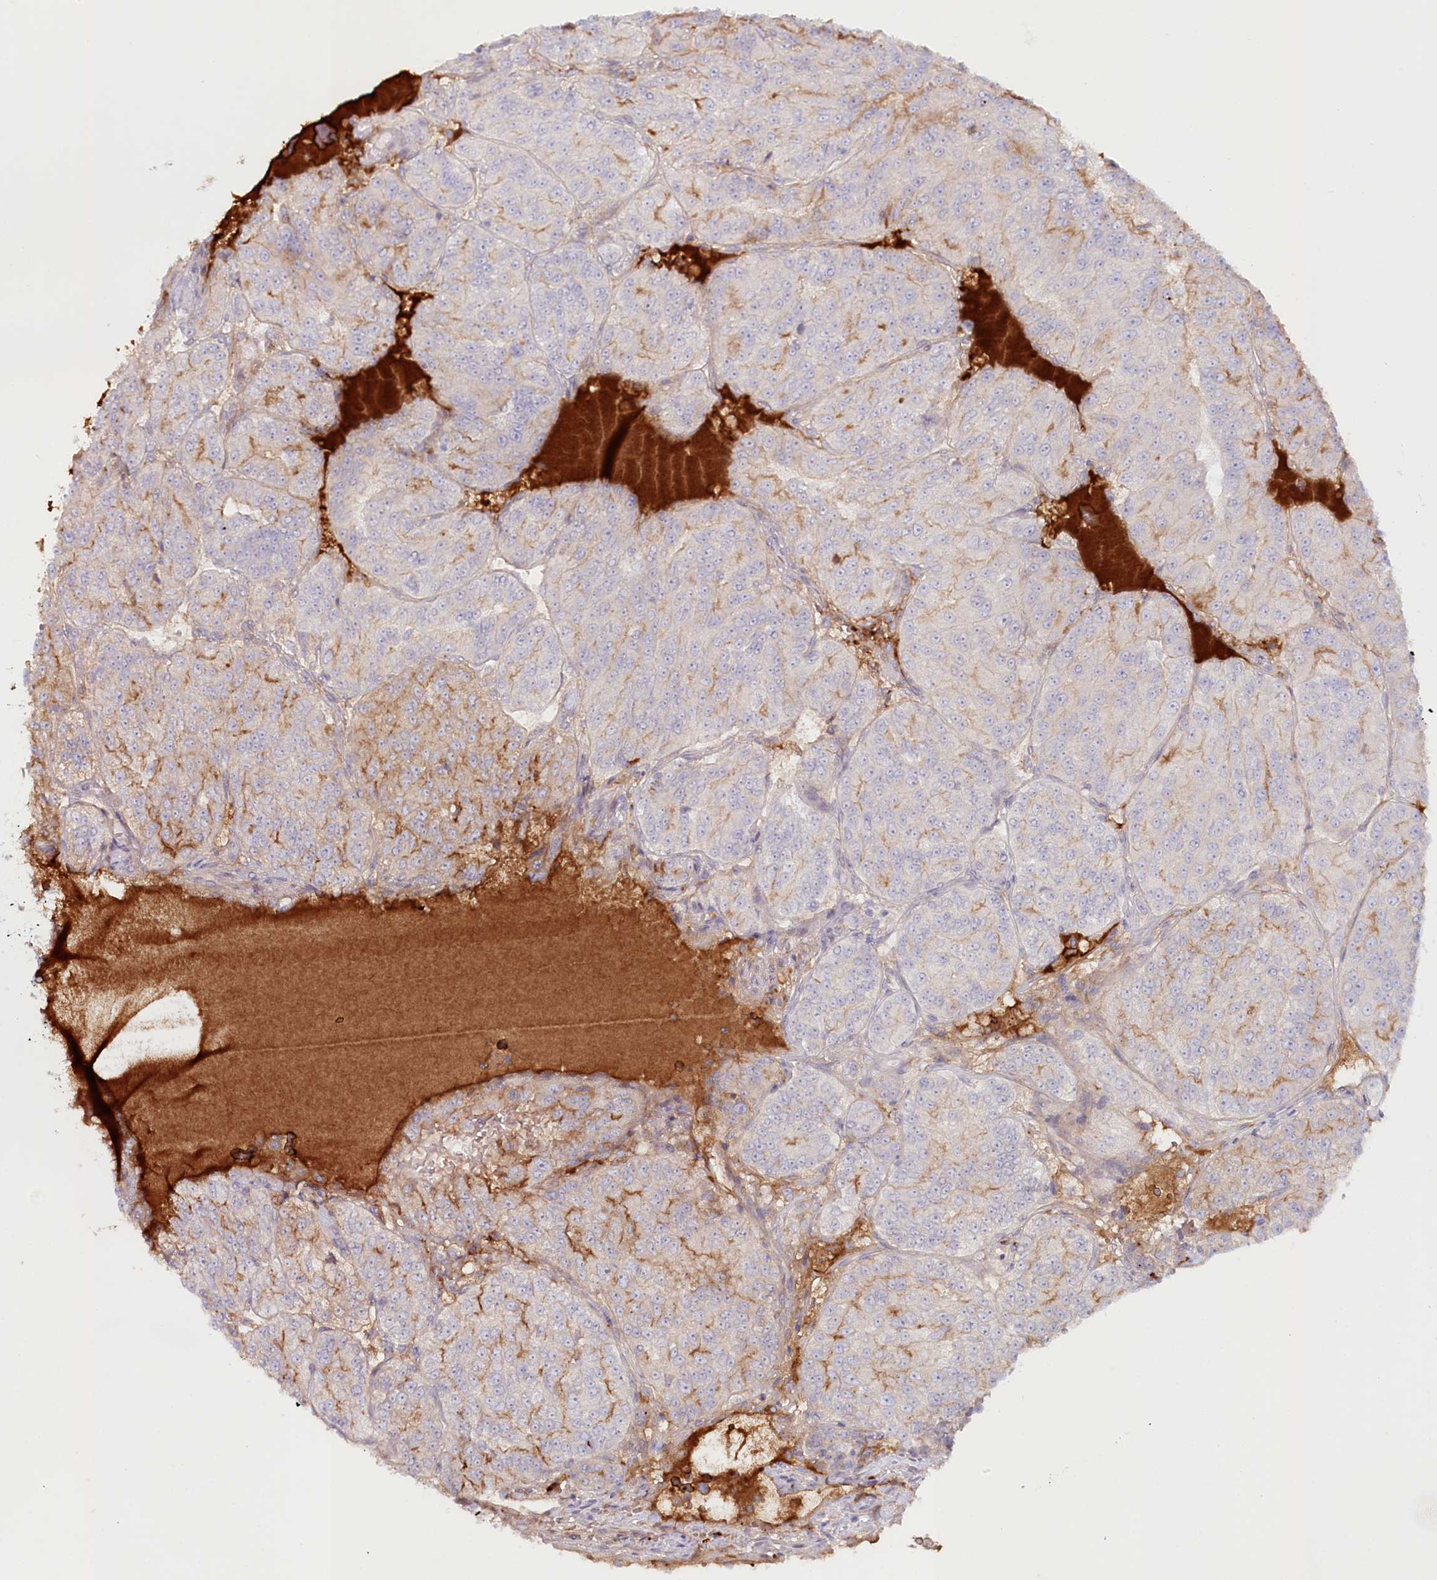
{"staining": {"intensity": "moderate", "quantity": "<25%", "location": "cytoplasmic/membranous"}, "tissue": "renal cancer", "cell_type": "Tumor cells", "image_type": "cancer", "snomed": [{"axis": "morphology", "description": "Adenocarcinoma, NOS"}, {"axis": "topography", "description": "Kidney"}], "caption": "Tumor cells show low levels of moderate cytoplasmic/membranous expression in approximately <25% of cells in human renal adenocarcinoma.", "gene": "PSAPL1", "patient": {"sex": "female", "age": 63}}